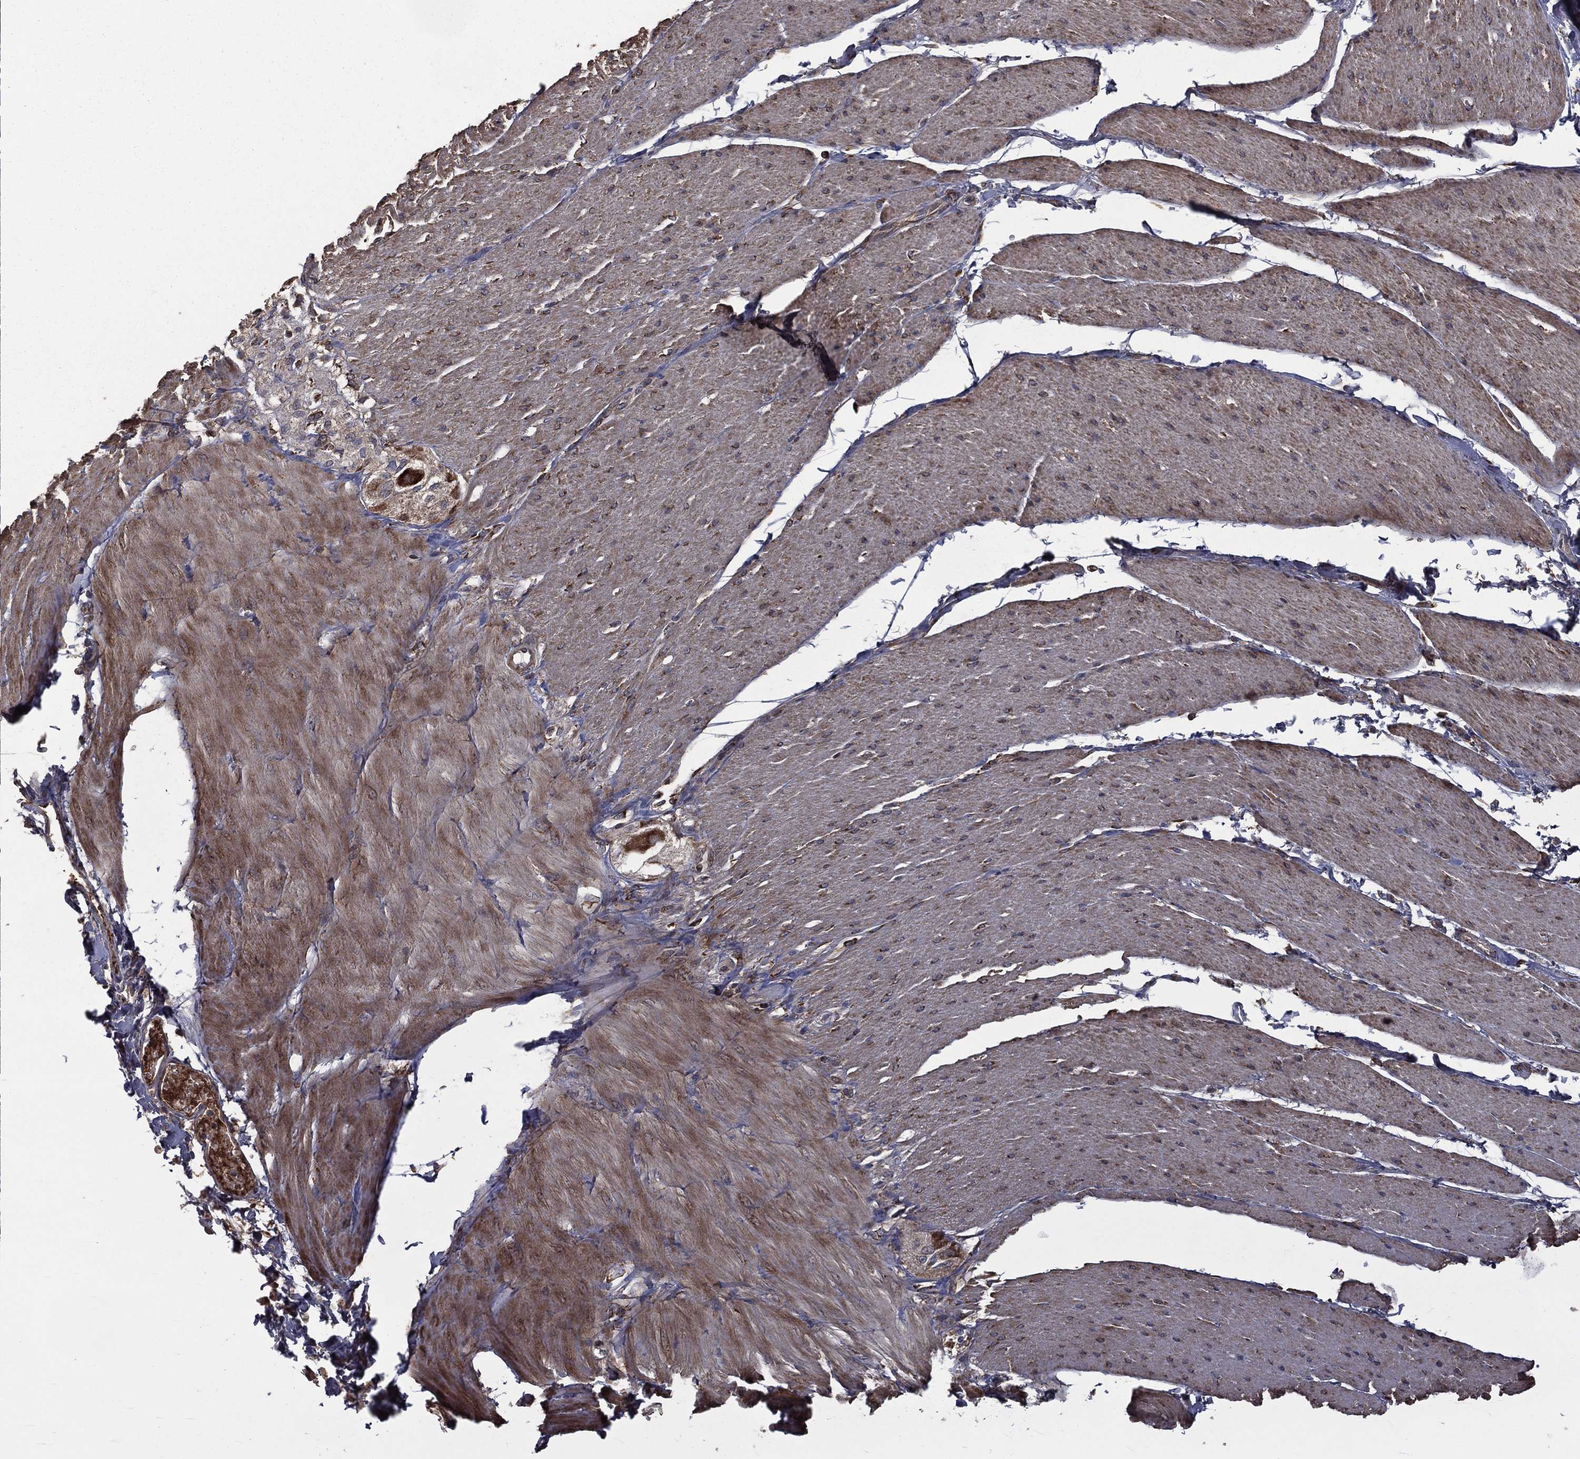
{"staining": {"intensity": "negative", "quantity": "none", "location": "none"}, "tissue": "soft tissue", "cell_type": "Fibroblasts", "image_type": "normal", "snomed": [{"axis": "morphology", "description": "Normal tissue, NOS"}, {"axis": "topography", "description": "Smooth muscle"}, {"axis": "topography", "description": "Duodenum"}, {"axis": "topography", "description": "Peripheral nerve tissue"}], "caption": "This is an immunohistochemistry image of benign soft tissue. There is no positivity in fibroblasts.", "gene": "OLFML1", "patient": {"sex": "female", "age": 61}}